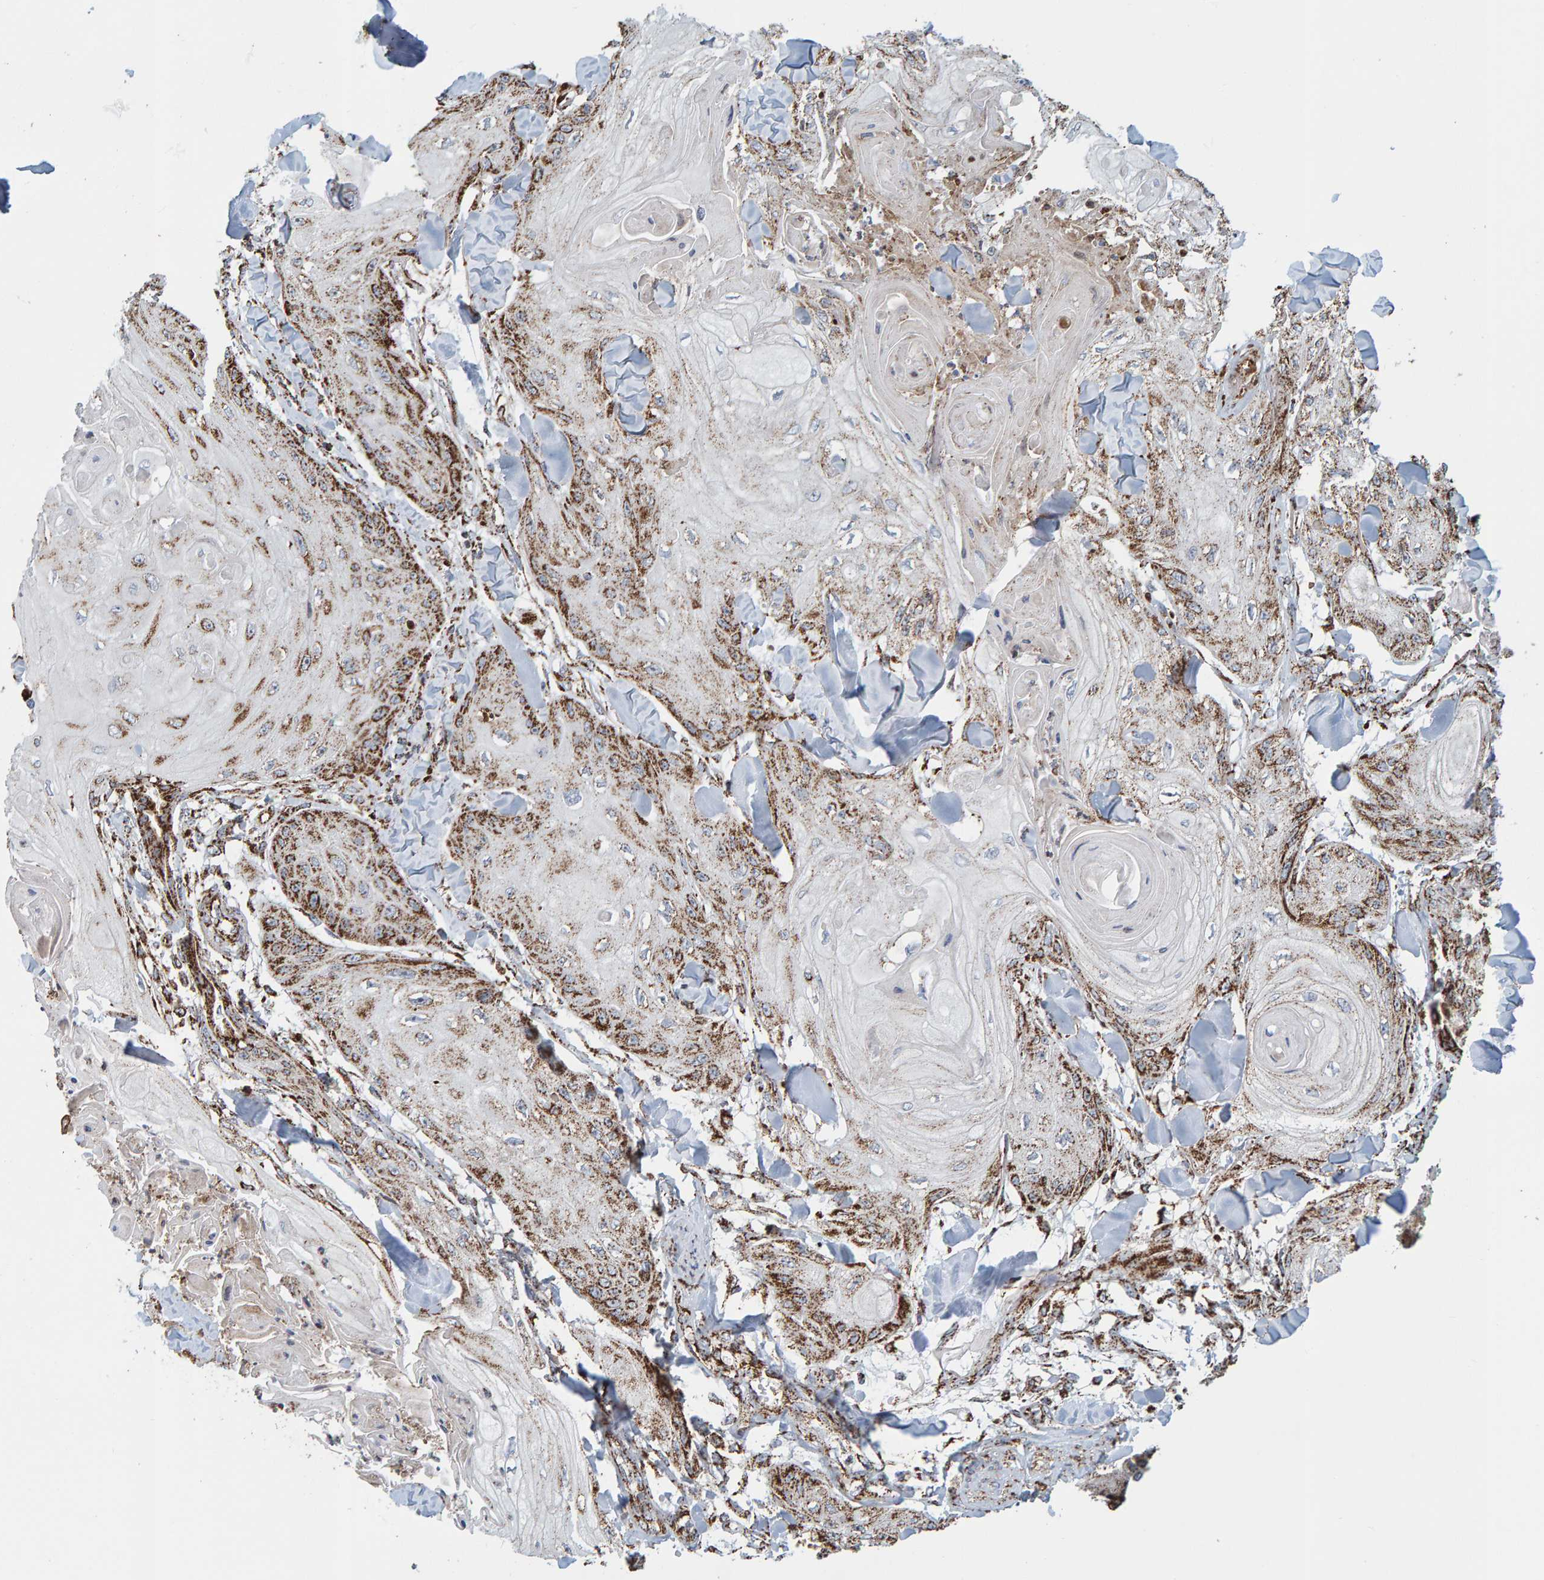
{"staining": {"intensity": "strong", "quantity": "<25%", "location": "cytoplasmic/membranous"}, "tissue": "skin cancer", "cell_type": "Tumor cells", "image_type": "cancer", "snomed": [{"axis": "morphology", "description": "Squamous cell carcinoma, NOS"}, {"axis": "topography", "description": "Skin"}], "caption": "High-magnification brightfield microscopy of skin squamous cell carcinoma stained with DAB (3,3'-diaminobenzidine) (brown) and counterstained with hematoxylin (blue). tumor cells exhibit strong cytoplasmic/membranous staining is appreciated in about<25% of cells.", "gene": "MRPL45", "patient": {"sex": "male", "age": 74}}